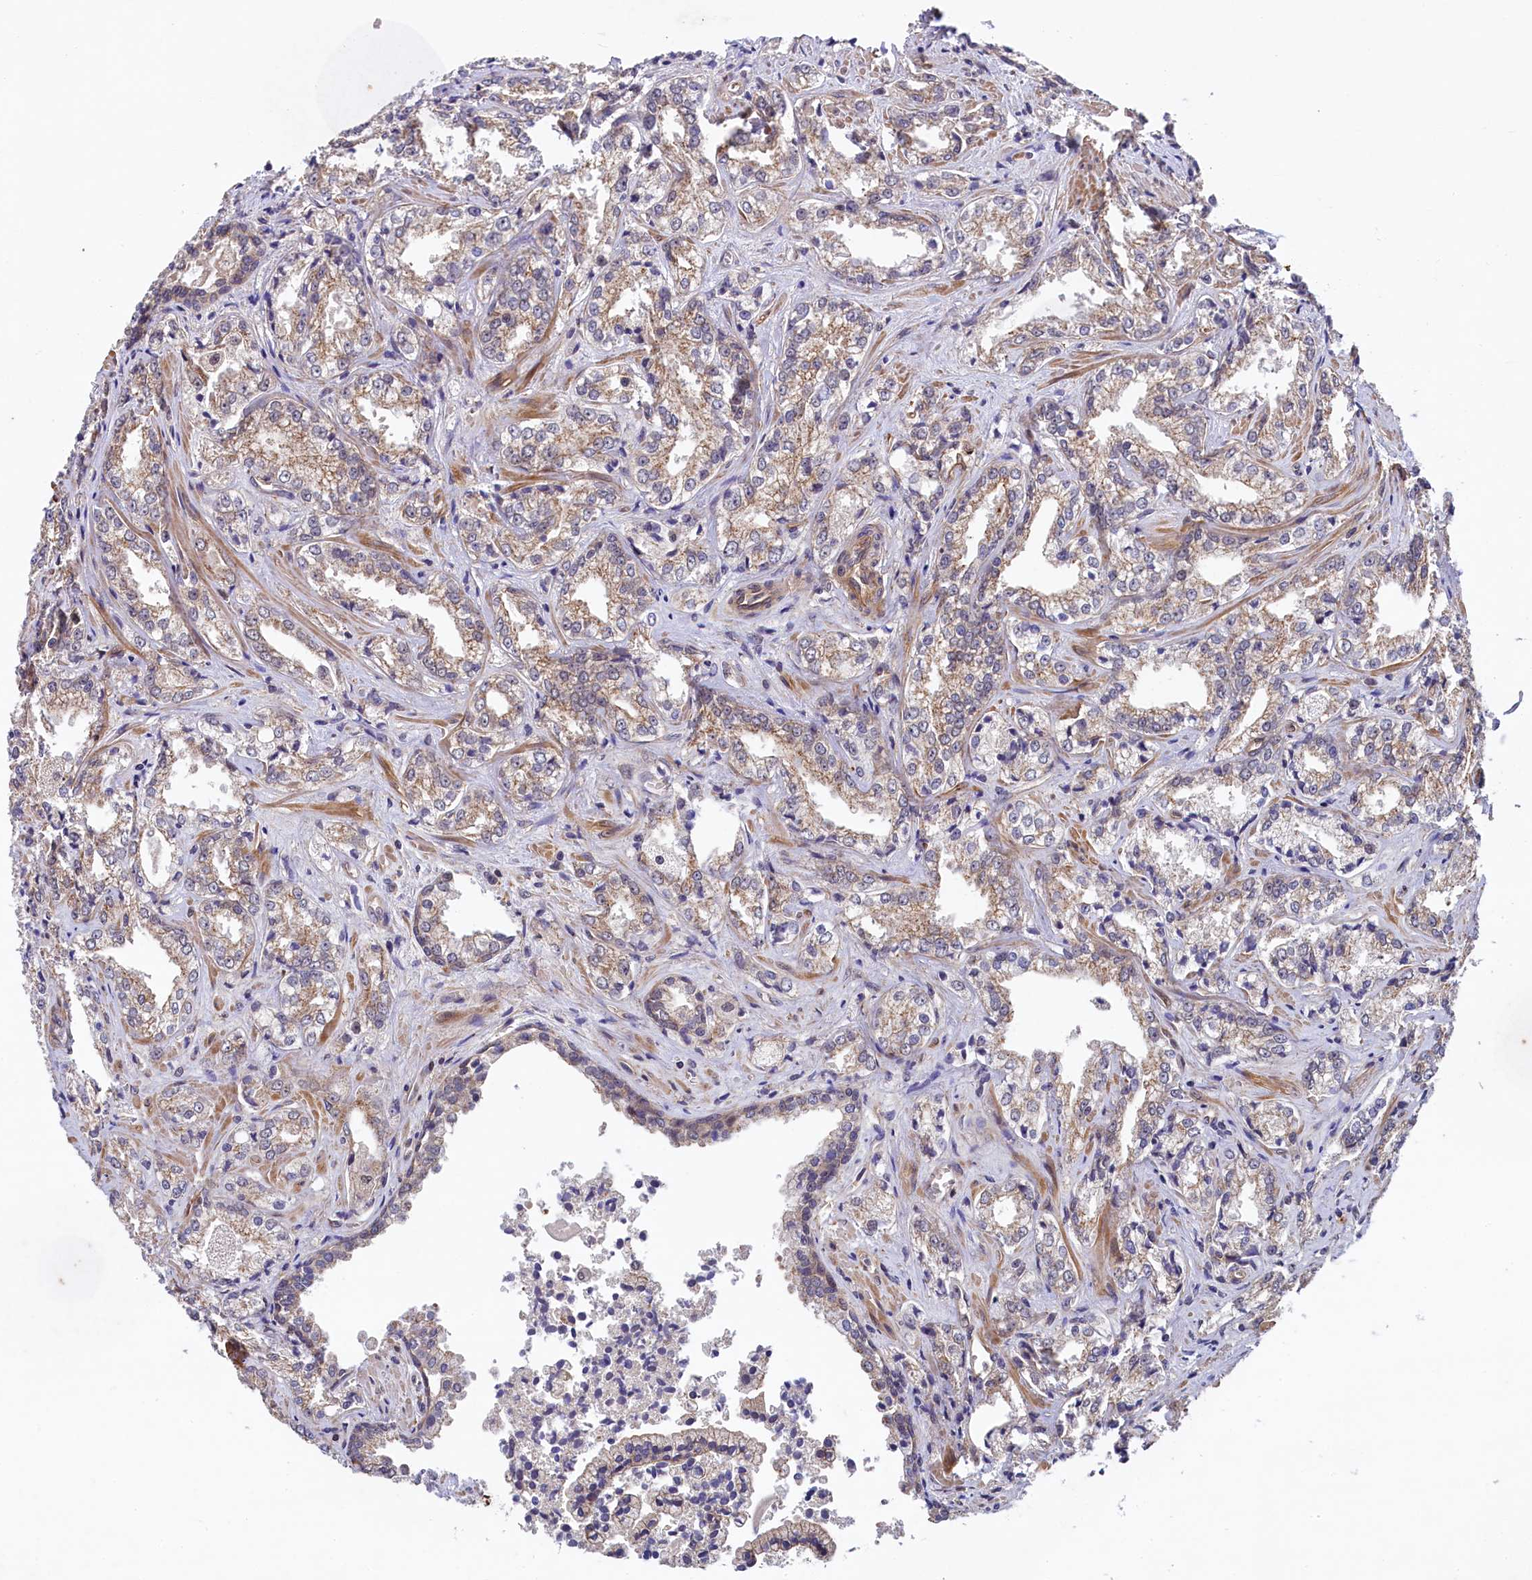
{"staining": {"intensity": "weak", "quantity": "<25%", "location": "cytoplasmic/membranous"}, "tissue": "prostate cancer", "cell_type": "Tumor cells", "image_type": "cancer", "snomed": [{"axis": "morphology", "description": "Adenocarcinoma, Low grade"}, {"axis": "topography", "description": "Prostate"}], "caption": "High magnification brightfield microscopy of low-grade adenocarcinoma (prostate) stained with DAB (3,3'-diaminobenzidine) (brown) and counterstained with hematoxylin (blue): tumor cells show no significant positivity.", "gene": "ARL14EP", "patient": {"sex": "male", "age": 47}}